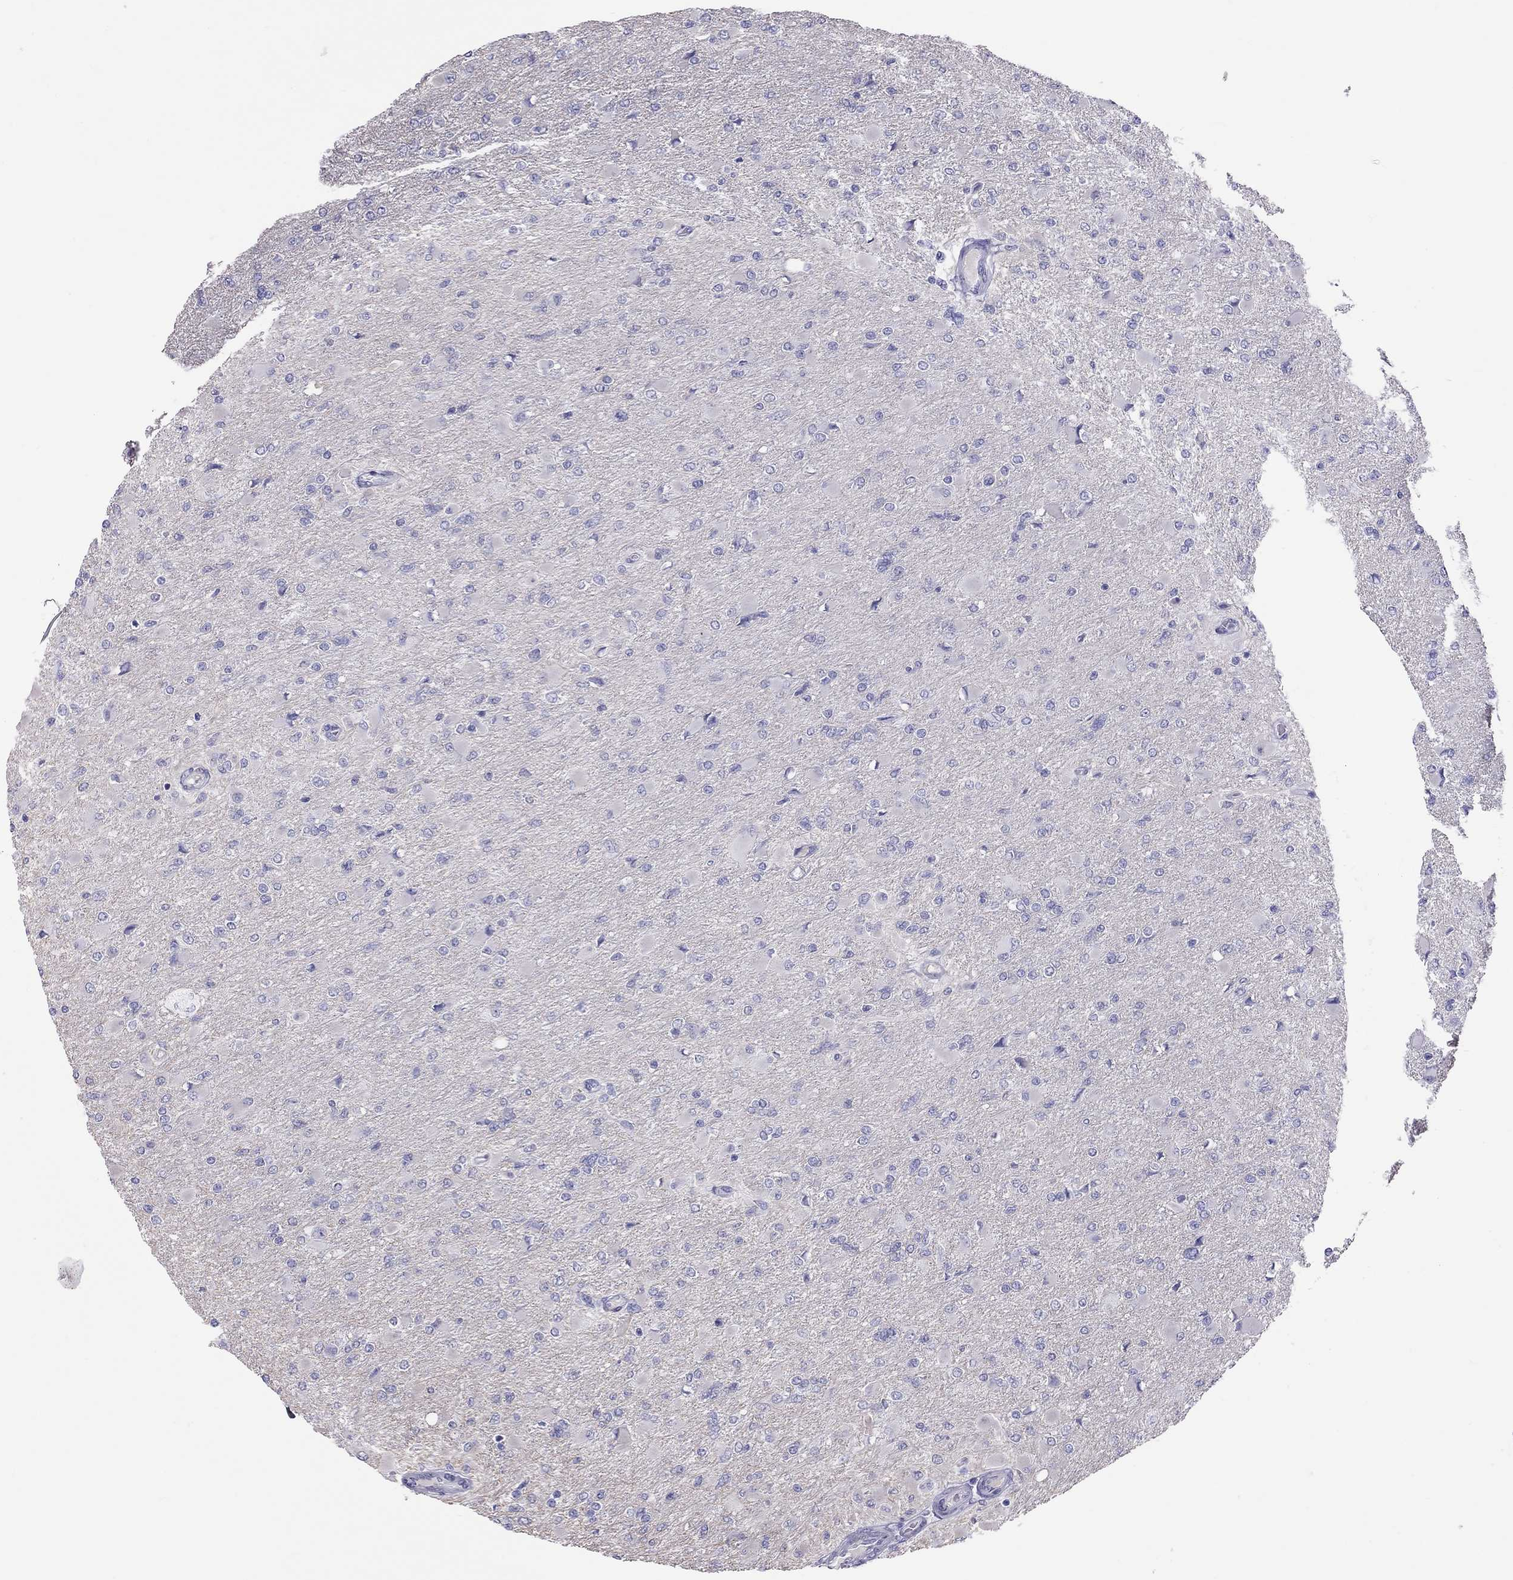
{"staining": {"intensity": "negative", "quantity": "none", "location": "none"}, "tissue": "glioma", "cell_type": "Tumor cells", "image_type": "cancer", "snomed": [{"axis": "morphology", "description": "Glioma, malignant, High grade"}, {"axis": "topography", "description": "Cerebral cortex"}], "caption": "Tumor cells show no significant staining in malignant glioma (high-grade).", "gene": "STAG3", "patient": {"sex": "female", "age": 36}}